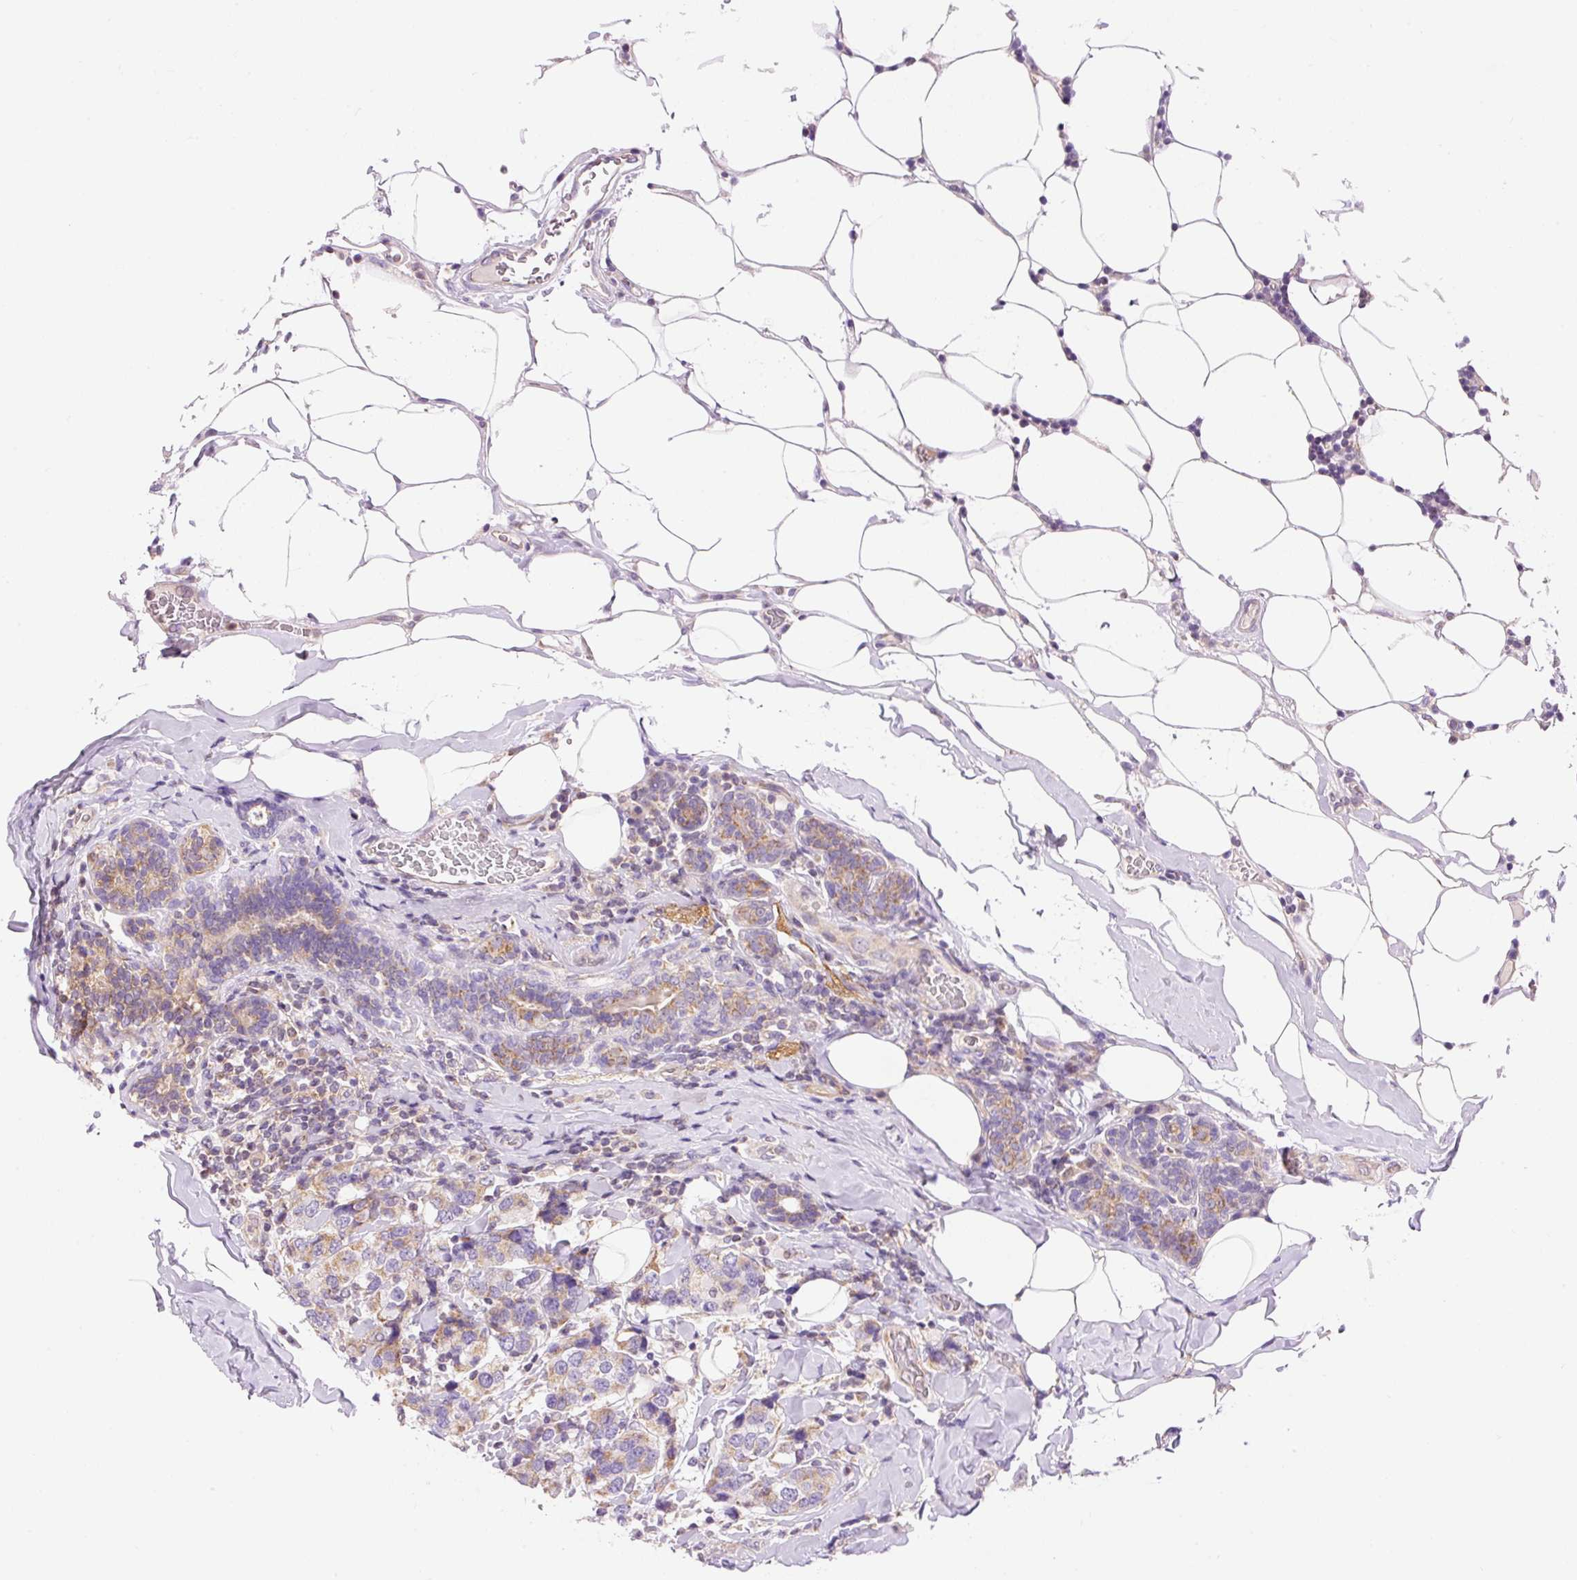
{"staining": {"intensity": "moderate", "quantity": "25%-75%", "location": "cytoplasmic/membranous"}, "tissue": "breast cancer", "cell_type": "Tumor cells", "image_type": "cancer", "snomed": [{"axis": "morphology", "description": "Lobular carcinoma"}, {"axis": "topography", "description": "Breast"}], "caption": "The histopathology image exhibits staining of breast lobular carcinoma, revealing moderate cytoplasmic/membranous protein positivity (brown color) within tumor cells.", "gene": "IMMT", "patient": {"sex": "female", "age": 59}}